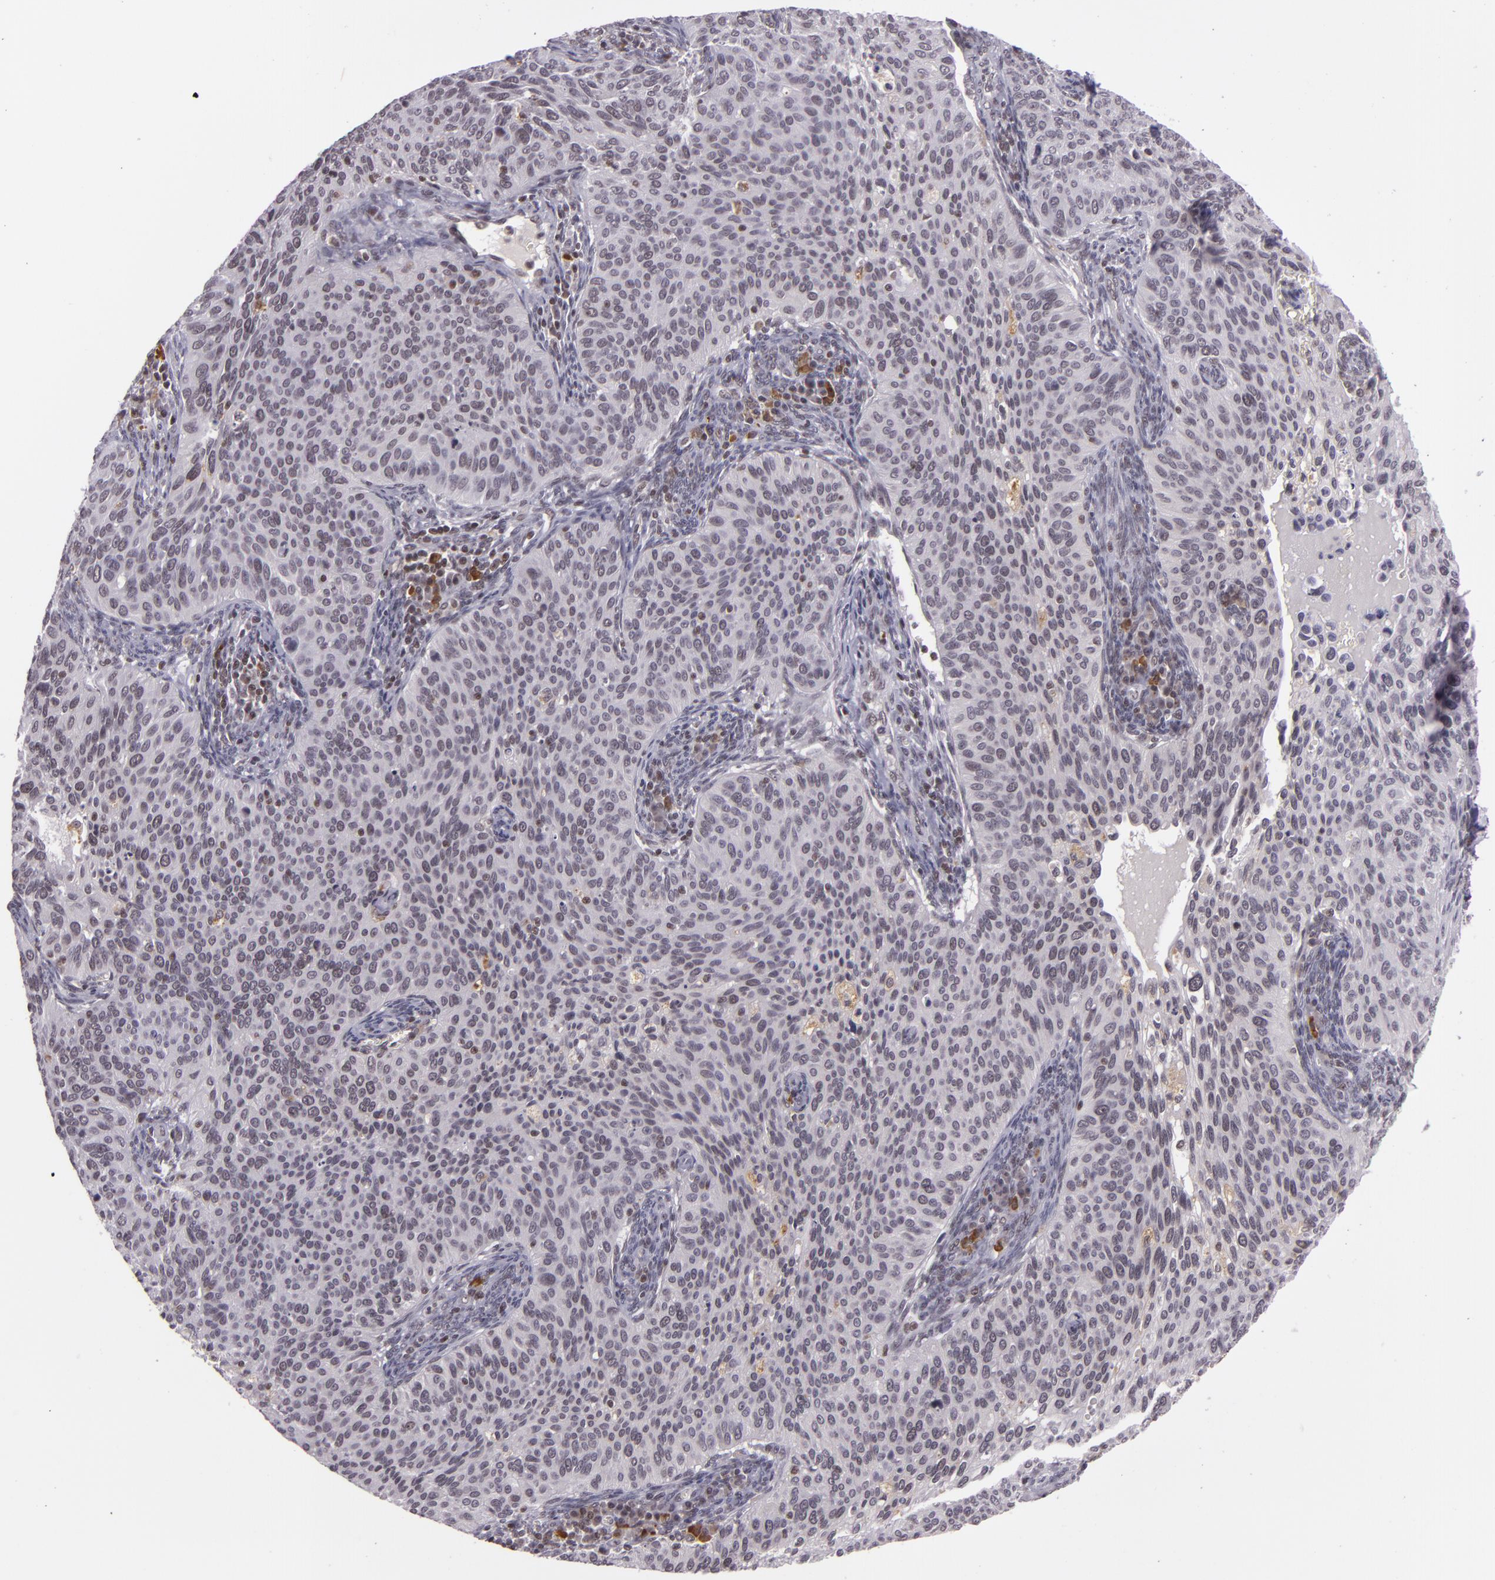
{"staining": {"intensity": "negative", "quantity": "none", "location": "none"}, "tissue": "cervical cancer", "cell_type": "Tumor cells", "image_type": "cancer", "snomed": [{"axis": "morphology", "description": "Adenocarcinoma, NOS"}, {"axis": "topography", "description": "Cervix"}], "caption": "The immunohistochemistry (IHC) histopathology image has no significant staining in tumor cells of adenocarcinoma (cervical) tissue.", "gene": "ZFX", "patient": {"sex": "female", "age": 29}}